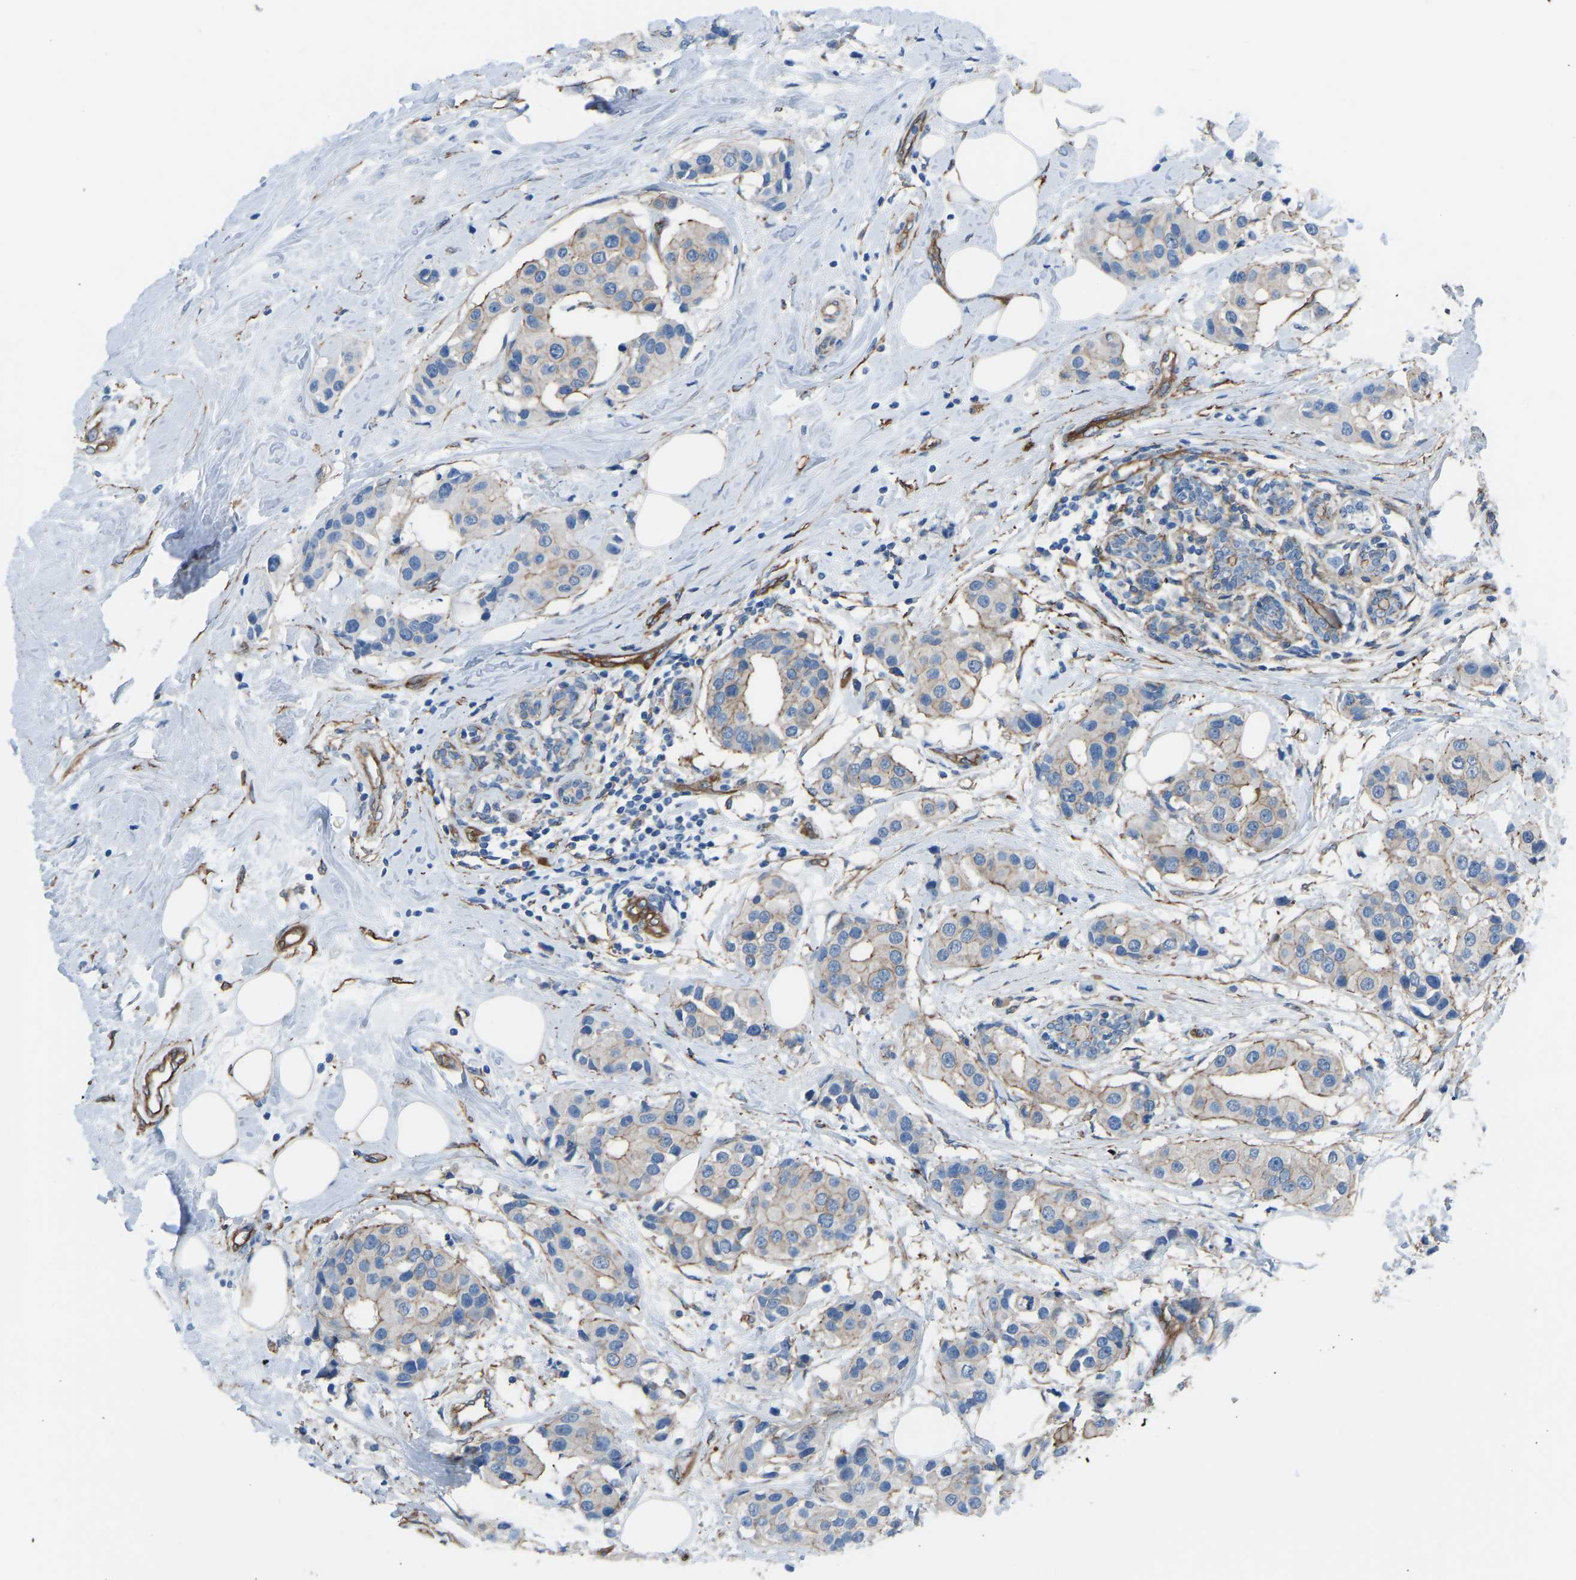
{"staining": {"intensity": "moderate", "quantity": "25%-75%", "location": "cytoplasmic/membranous"}, "tissue": "breast cancer", "cell_type": "Tumor cells", "image_type": "cancer", "snomed": [{"axis": "morphology", "description": "Normal tissue, NOS"}, {"axis": "morphology", "description": "Duct carcinoma"}, {"axis": "topography", "description": "Breast"}], "caption": "Breast cancer (infiltrating ductal carcinoma) stained for a protein (brown) exhibits moderate cytoplasmic/membranous positive positivity in approximately 25%-75% of tumor cells.", "gene": "MYH10", "patient": {"sex": "female", "age": 39}}